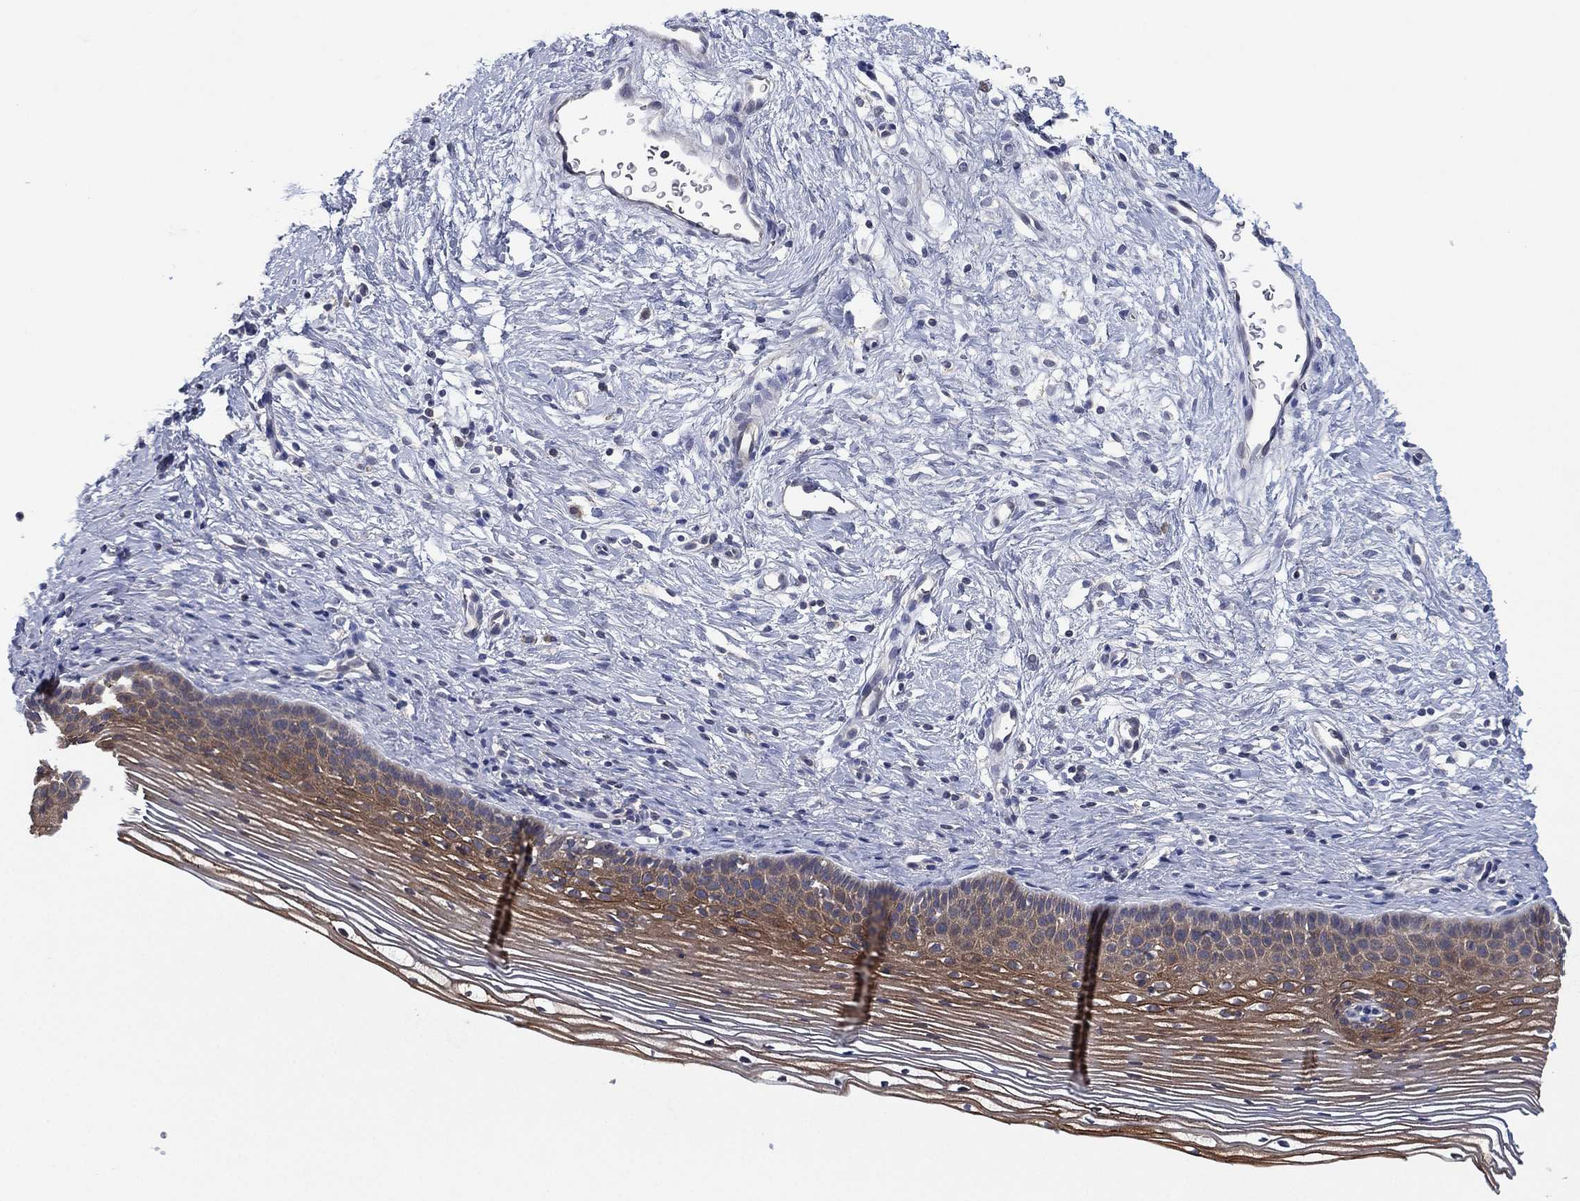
{"staining": {"intensity": "negative", "quantity": "none", "location": "none"}, "tissue": "cervix", "cell_type": "Glandular cells", "image_type": "normal", "snomed": [{"axis": "morphology", "description": "Normal tissue, NOS"}, {"axis": "topography", "description": "Cervix"}], "caption": "Immunohistochemistry image of benign human cervix stained for a protein (brown), which demonstrates no staining in glandular cells.", "gene": "MPP7", "patient": {"sex": "female", "age": 39}}